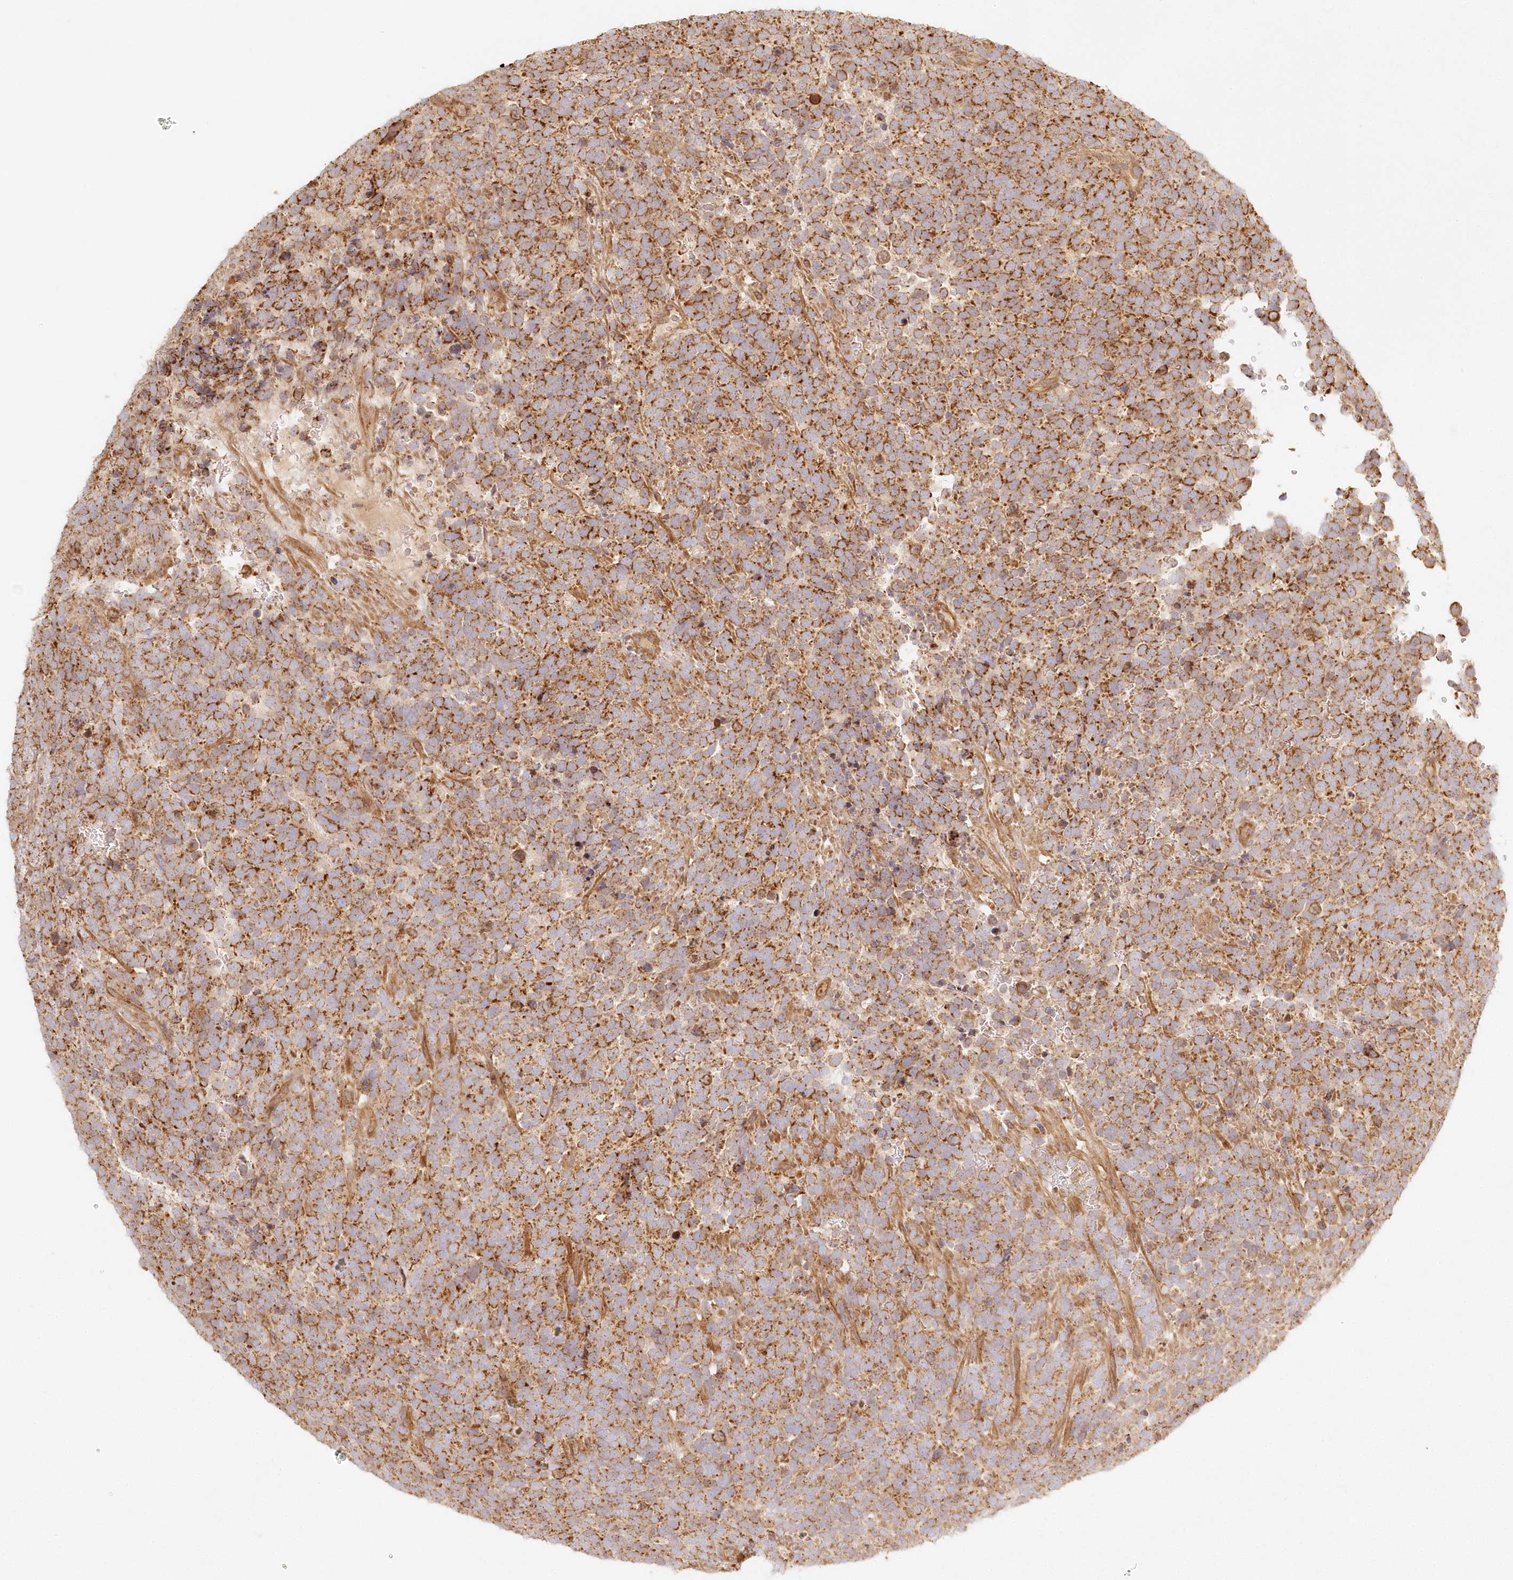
{"staining": {"intensity": "moderate", "quantity": ">75%", "location": "cytoplasmic/membranous"}, "tissue": "urothelial cancer", "cell_type": "Tumor cells", "image_type": "cancer", "snomed": [{"axis": "morphology", "description": "Urothelial carcinoma, High grade"}, {"axis": "topography", "description": "Urinary bladder"}], "caption": "DAB (3,3'-diaminobenzidine) immunohistochemical staining of human urothelial cancer demonstrates moderate cytoplasmic/membranous protein staining in about >75% of tumor cells.", "gene": "KIAA0232", "patient": {"sex": "female", "age": 82}}